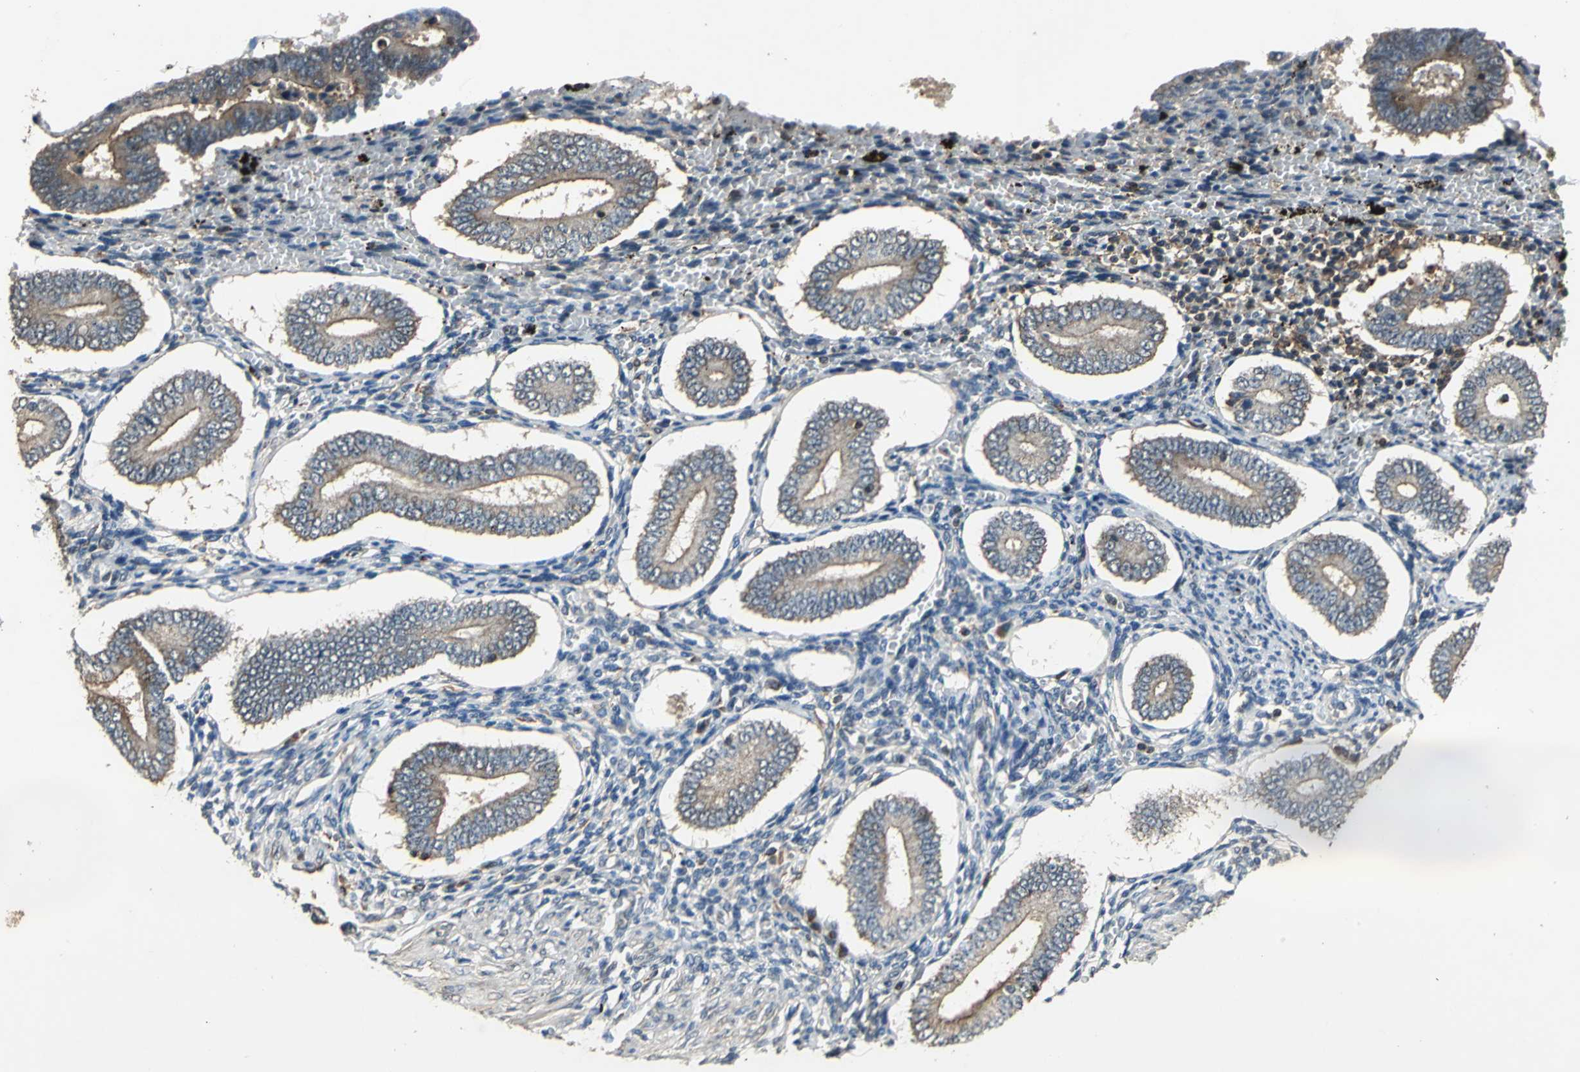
{"staining": {"intensity": "negative", "quantity": "none", "location": "none"}, "tissue": "endometrium", "cell_type": "Cells in endometrial stroma", "image_type": "normal", "snomed": [{"axis": "morphology", "description": "Normal tissue, NOS"}, {"axis": "topography", "description": "Endometrium"}], "caption": "IHC histopathology image of normal endometrium stained for a protein (brown), which reveals no staining in cells in endometrial stroma.", "gene": "EIF2B2", "patient": {"sex": "female", "age": 42}}